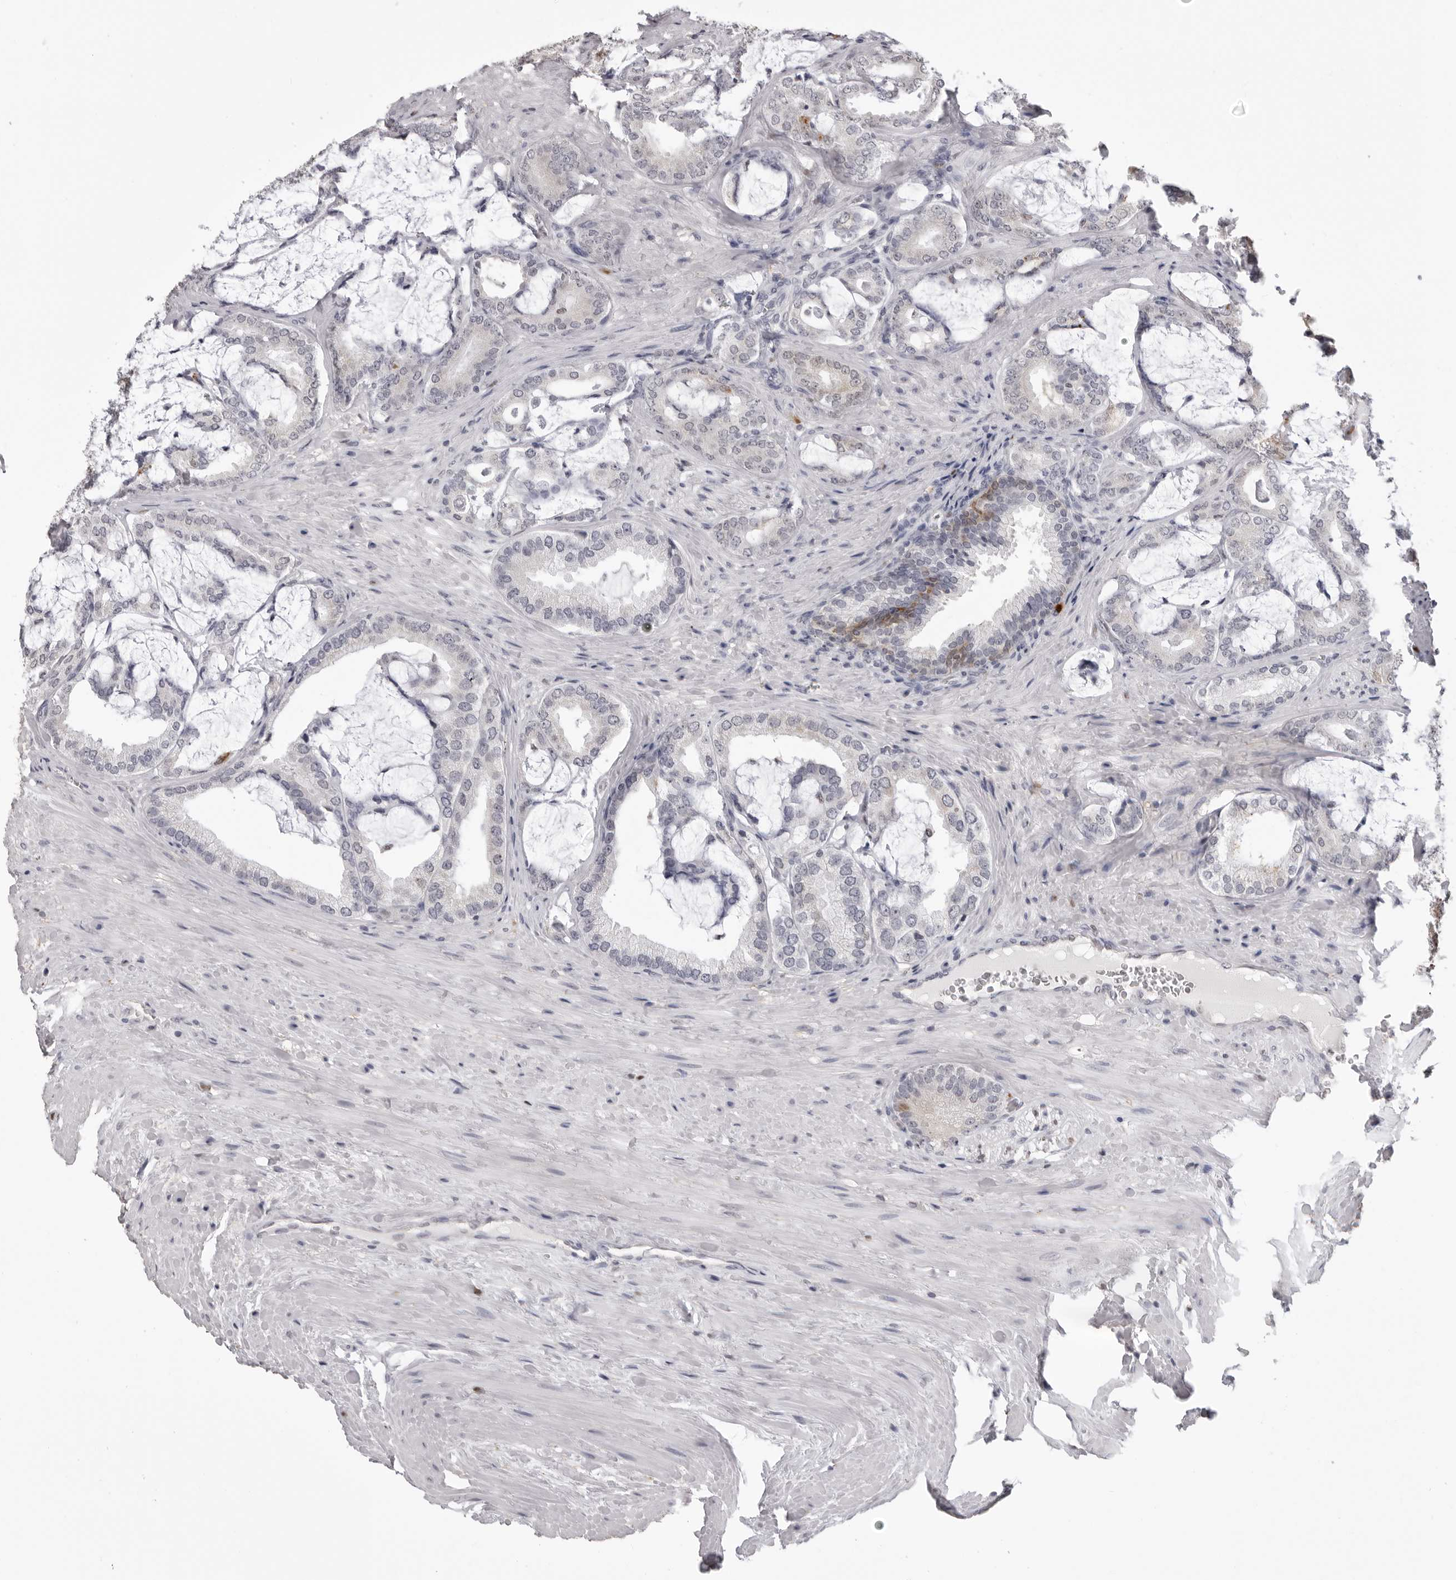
{"staining": {"intensity": "moderate", "quantity": "<25%", "location": "cytoplasmic/membranous"}, "tissue": "prostate cancer", "cell_type": "Tumor cells", "image_type": "cancer", "snomed": [{"axis": "morphology", "description": "Adenocarcinoma, Low grade"}, {"axis": "topography", "description": "Prostate"}], "caption": "A photomicrograph of human prostate cancer stained for a protein shows moderate cytoplasmic/membranous brown staining in tumor cells.", "gene": "IL31", "patient": {"sex": "male", "age": 71}}